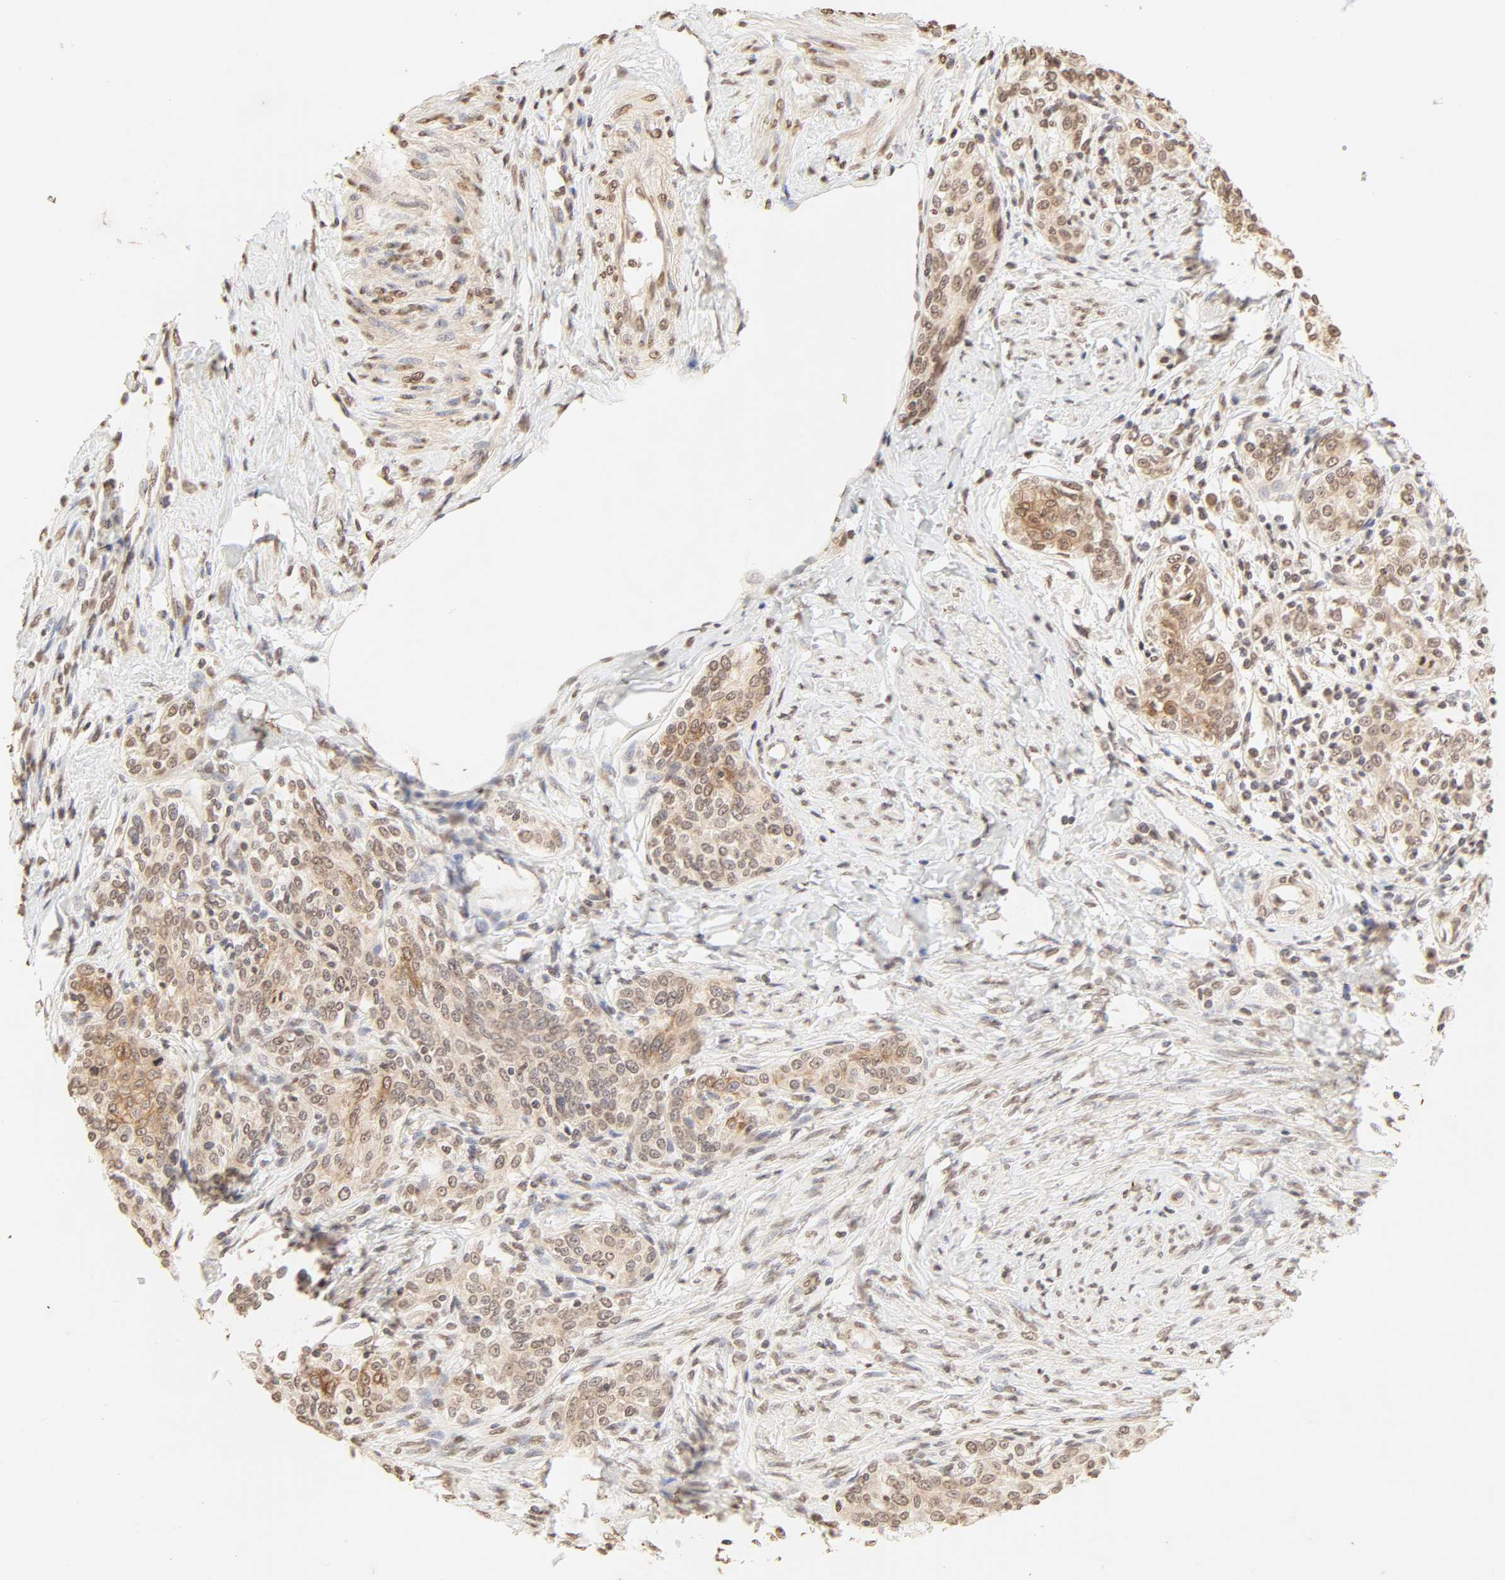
{"staining": {"intensity": "strong", "quantity": ">75%", "location": "cytoplasmic/membranous,nuclear"}, "tissue": "cervical cancer", "cell_type": "Tumor cells", "image_type": "cancer", "snomed": [{"axis": "morphology", "description": "Squamous cell carcinoma, NOS"}, {"axis": "morphology", "description": "Adenocarcinoma, NOS"}, {"axis": "topography", "description": "Cervix"}], "caption": "This histopathology image demonstrates IHC staining of squamous cell carcinoma (cervical), with high strong cytoplasmic/membranous and nuclear expression in approximately >75% of tumor cells.", "gene": "TBL1X", "patient": {"sex": "female", "age": 52}}